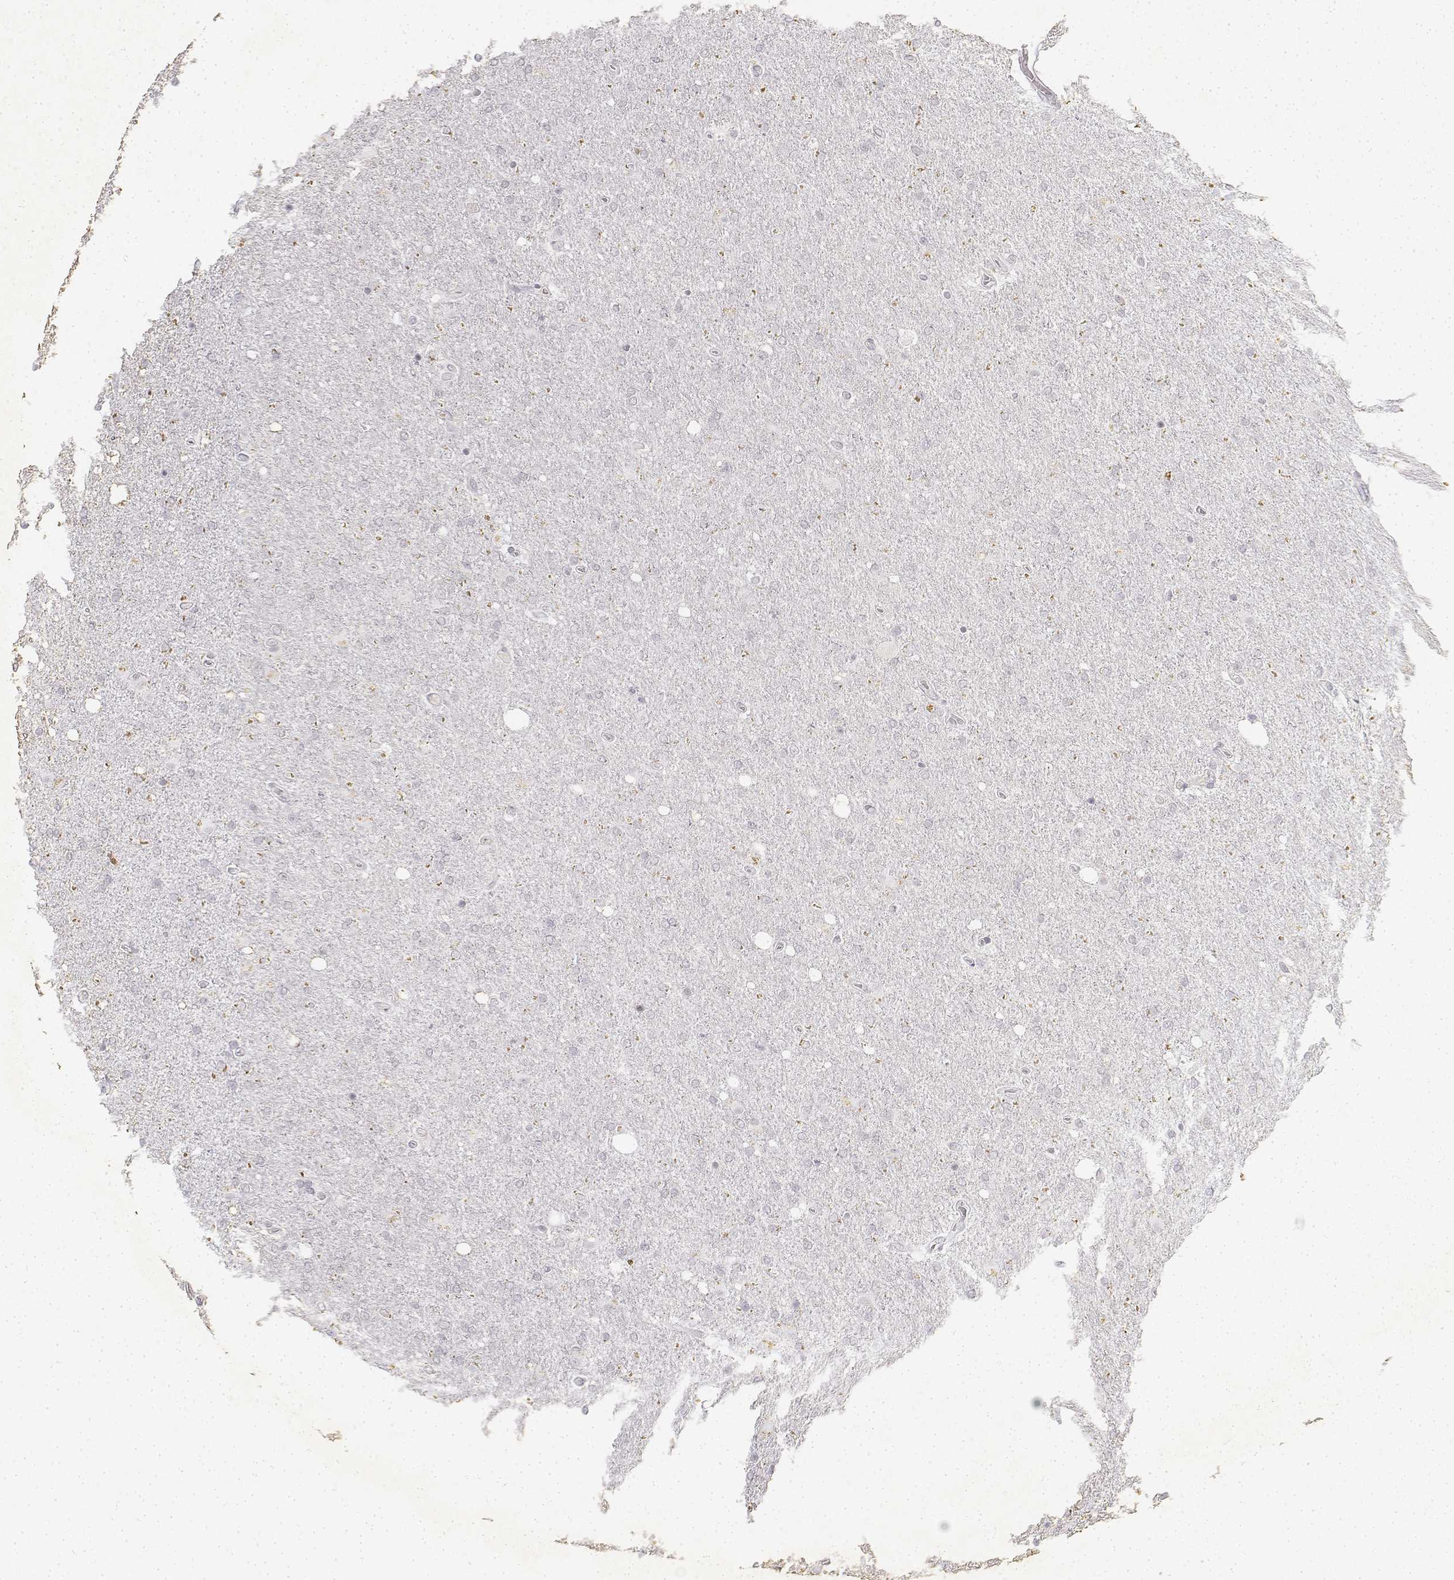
{"staining": {"intensity": "negative", "quantity": "none", "location": "none"}, "tissue": "glioma", "cell_type": "Tumor cells", "image_type": "cancer", "snomed": [{"axis": "morphology", "description": "Glioma, malignant, High grade"}, {"axis": "topography", "description": "Cerebral cortex"}], "caption": "High magnification brightfield microscopy of glioma stained with DAB (brown) and counterstained with hematoxylin (blue): tumor cells show no significant positivity.", "gene": "KRT84", "patient": {"sex": "male", "age": 70}}